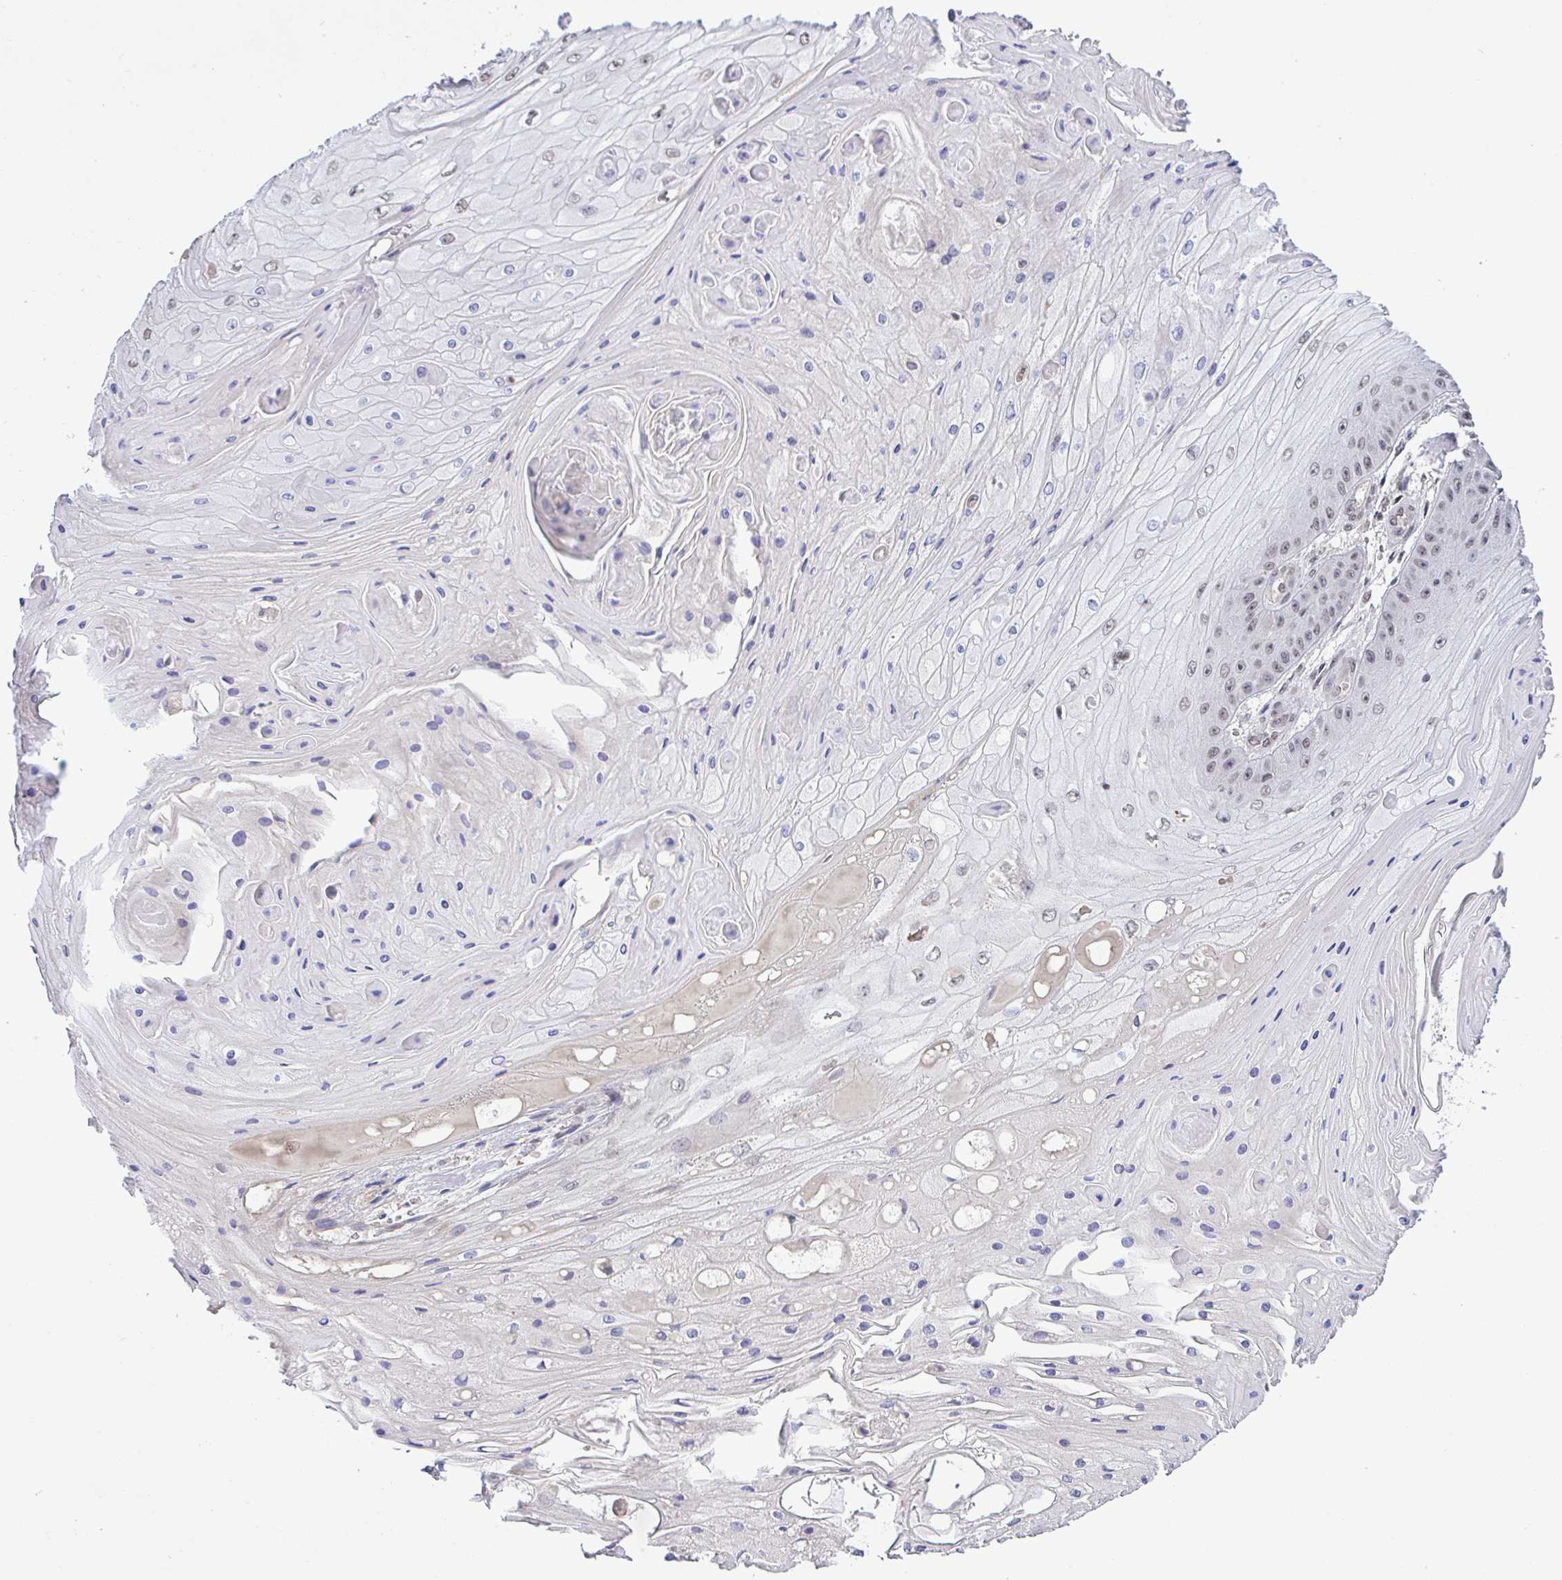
{"staining": {"intensity": "weak", "quantity": "25%-75%", "location": "nuclear"}, "tissue": "skin cancer", "cell_type": "Tumor cells", "image_type": "cancer", "snomed": [{"axis": "morphology", "description": "Squamous cell carcinoma, NOS"}, {"axis": "topography", "description": "Skin"}], "caption": "This micrograph demonstrates immunohistochemistry (IHC) staining of skin squamous cell carcinoma, with low weak nuclear staining in approximately 25%-75% of tumor cells.", "gene": "C9orf64", "patient": {"sex": "male", "age": 70}}